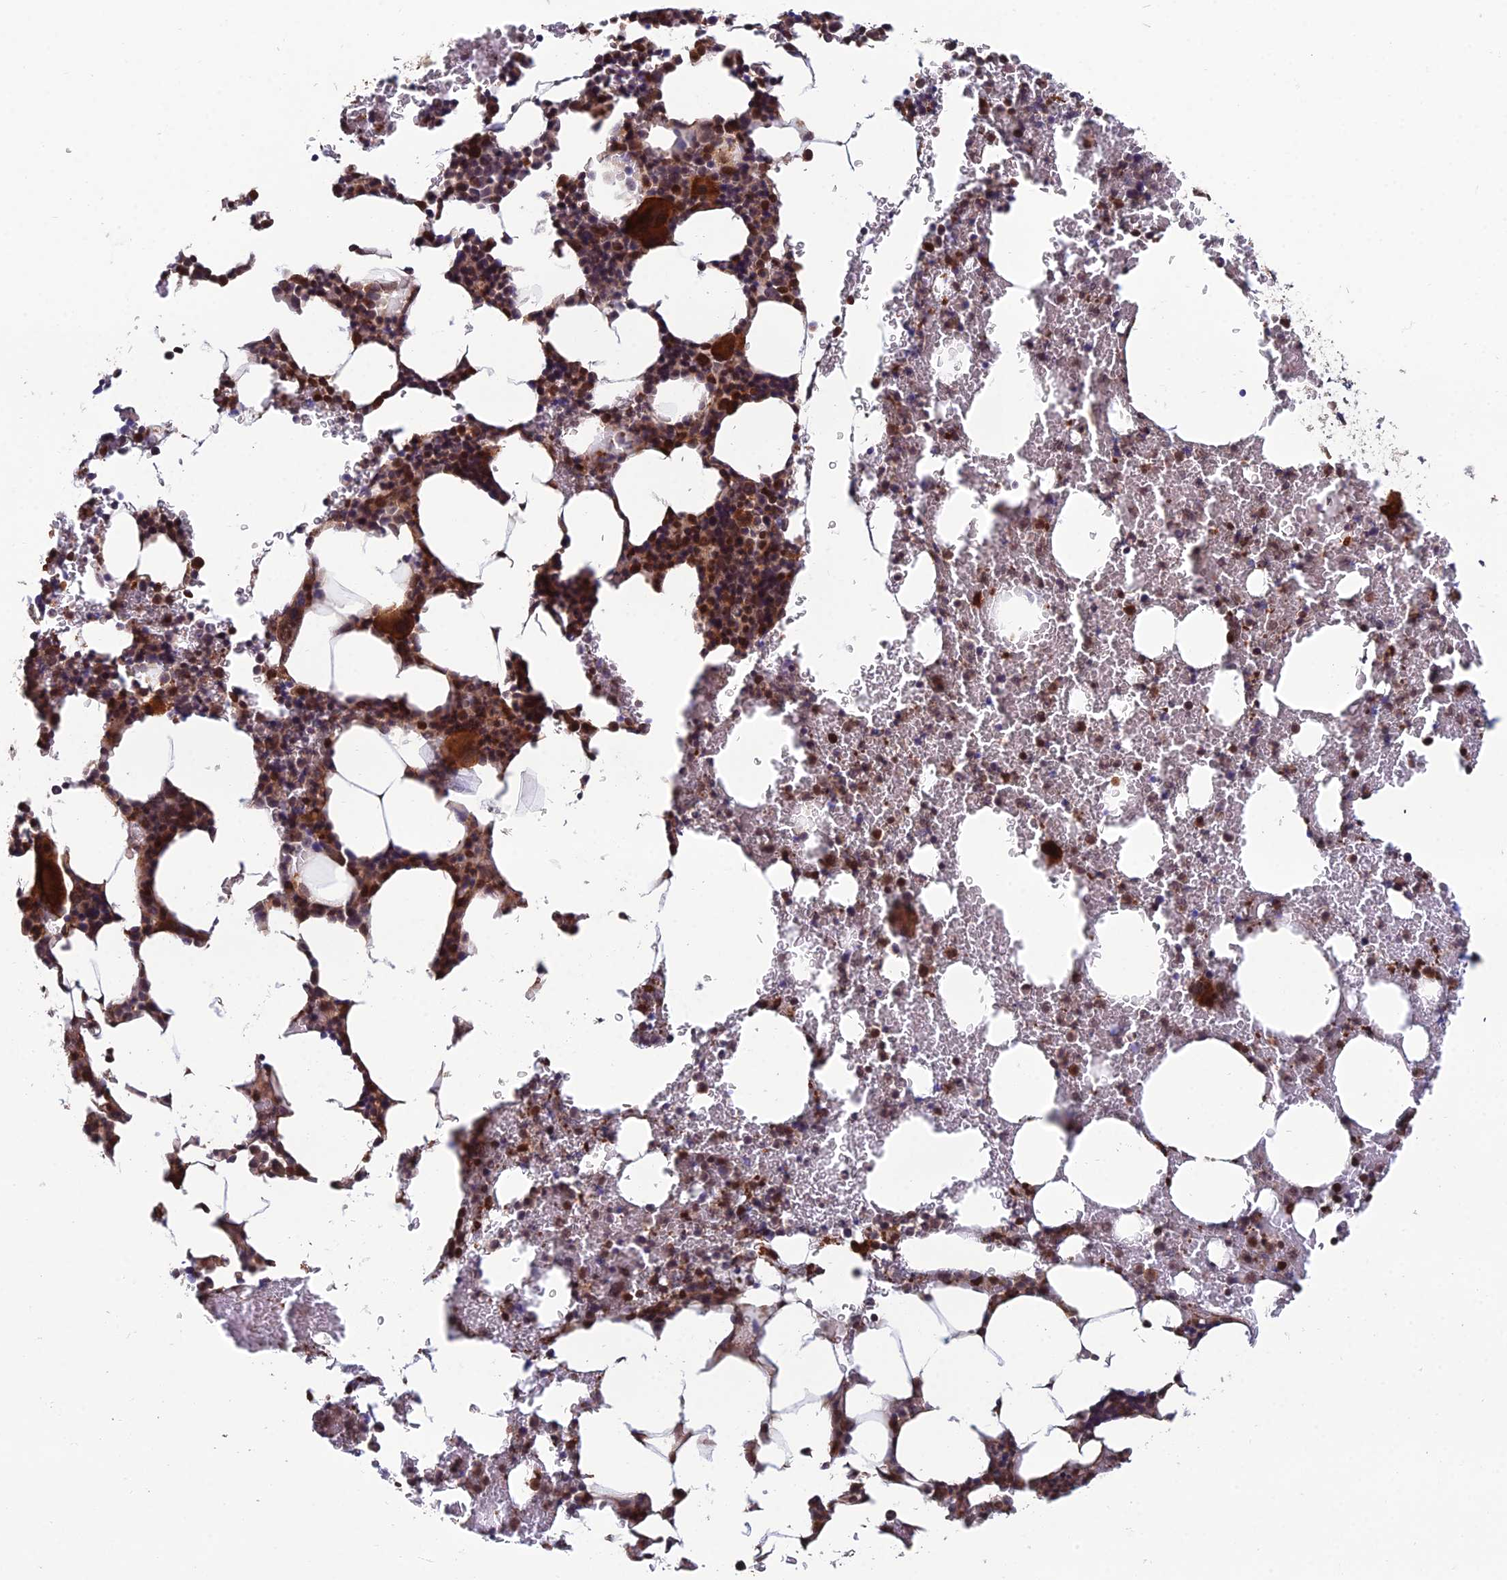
{"staining": {"intensity": "strong", "quantity": "25%-75%", "location": "cytoplasmic/membranous,nuclear"}, "tissue": "bone marrow", "cell_type": "Hematopoietic cells", "image_type": "normal", "snomed": [{"axis": "morphology", "description": "Normal tissue, NOS"}, {"axis": "morphology", "description": "Inflammation, NOS"}, {"axis": "topography", "description": "Bone marrow"}], "caption": "Normal bone marrow demonstrates strong cytoplasmic/membranous,nuclear positivity in about 25%-75% of hematopoietic cells, visualized by immunohistochemistry. Using DAB (3,3'-diaminobenzidine) (brown) and hematoxylin (blue) stains, captured at high magnification using brightfield microscopy.", "gene": "CCDC183", "patient": {"sex": "male", "age": 41}}